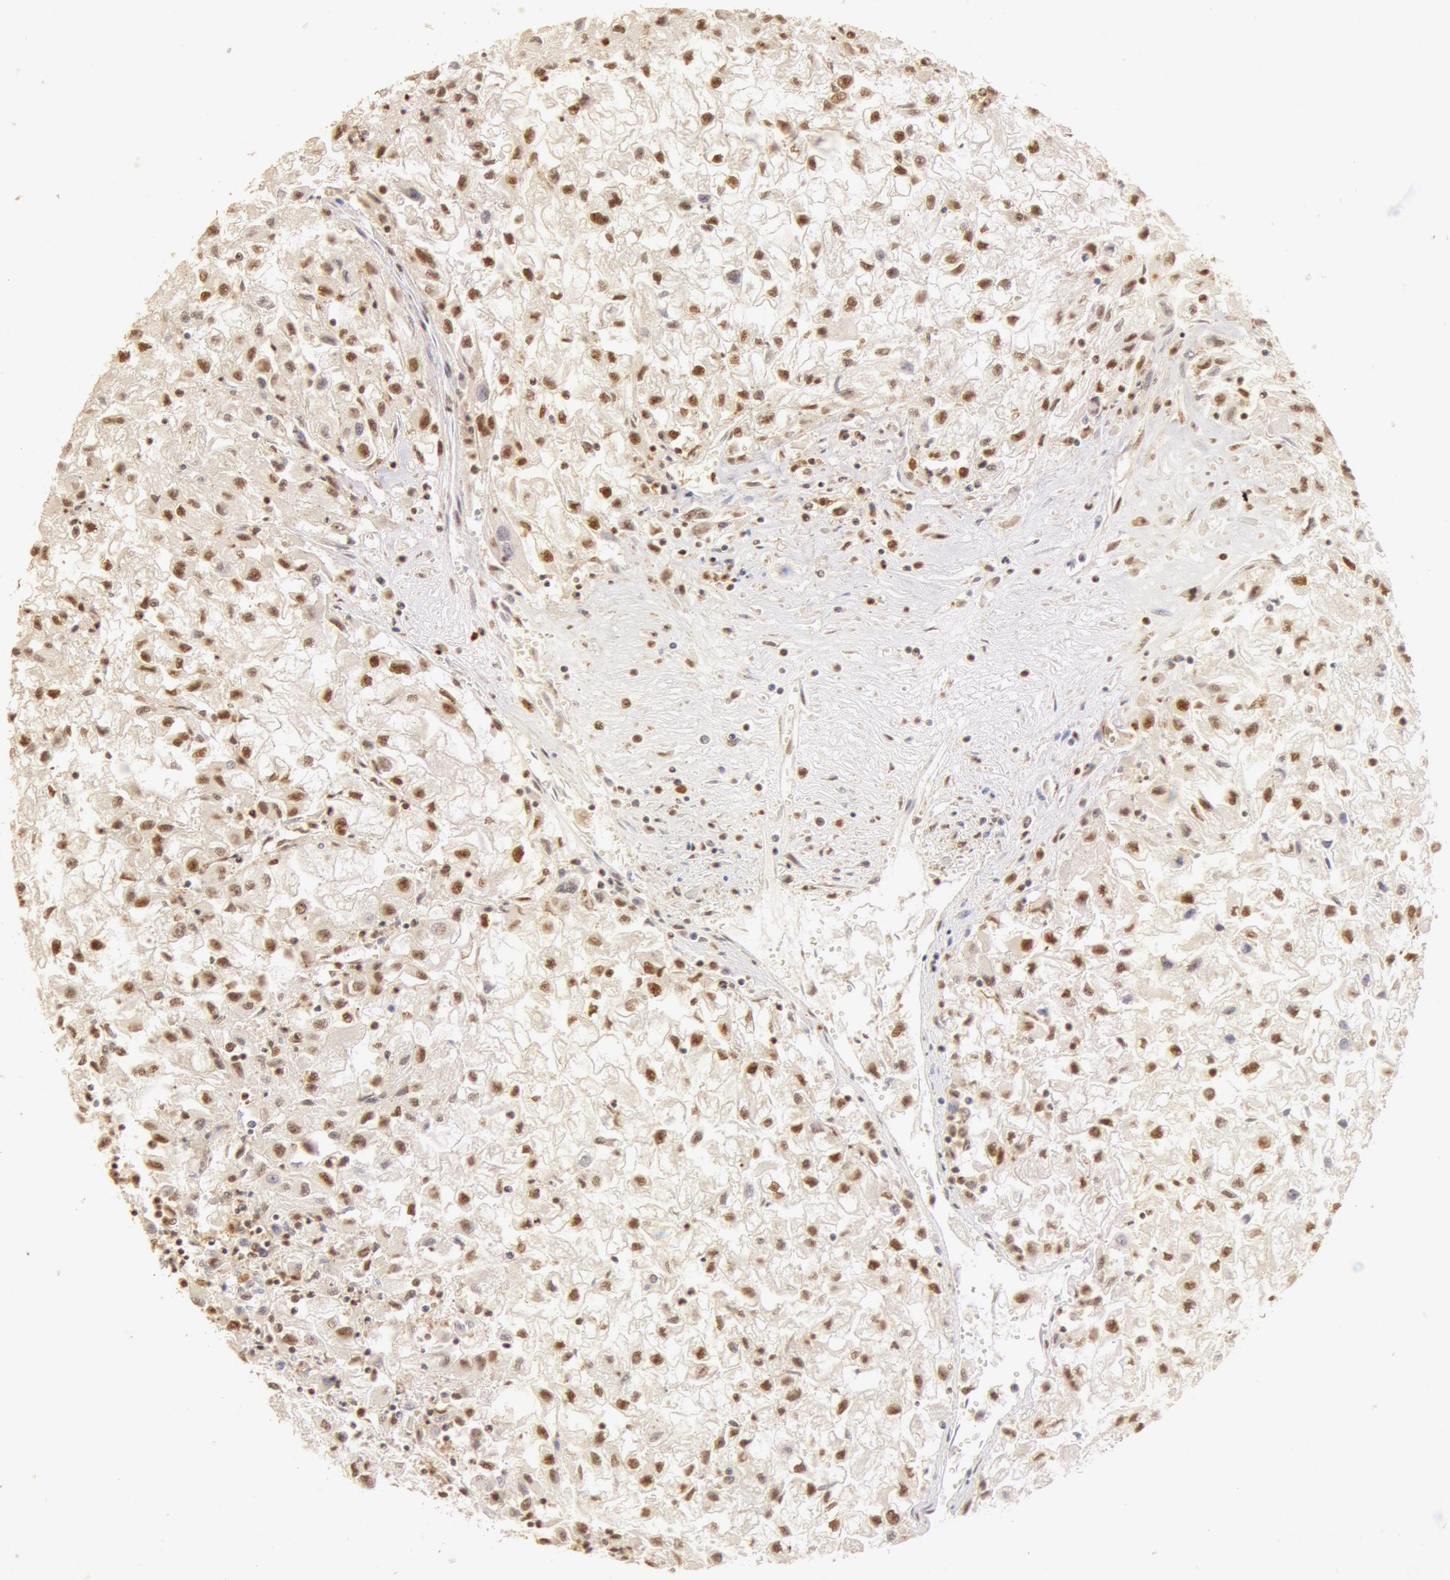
{"staining": {"intensity": "moderate", "quantity": ">75%", "location": "cytoplasmic/membranous,nuclear"}, "tissue": "renal cancer", "cell_type": "Tumor cells", "image_type": "cancer", "snomed": [{"axis": "morphology", "description": "Adenocarcinoma, NOS"}, {"axis": "topography", "description": "Kidney"}], "caption": "Immunohistochemistry (IHC) of renal cancer (adenocarcinoma) displays medium levels of moderate cytoplasmic/membranous and nuclear staining in approximately >75% of tumor cells.", "gene": "SNRNP70", "patient": {"sex": "male", "age": 59}}